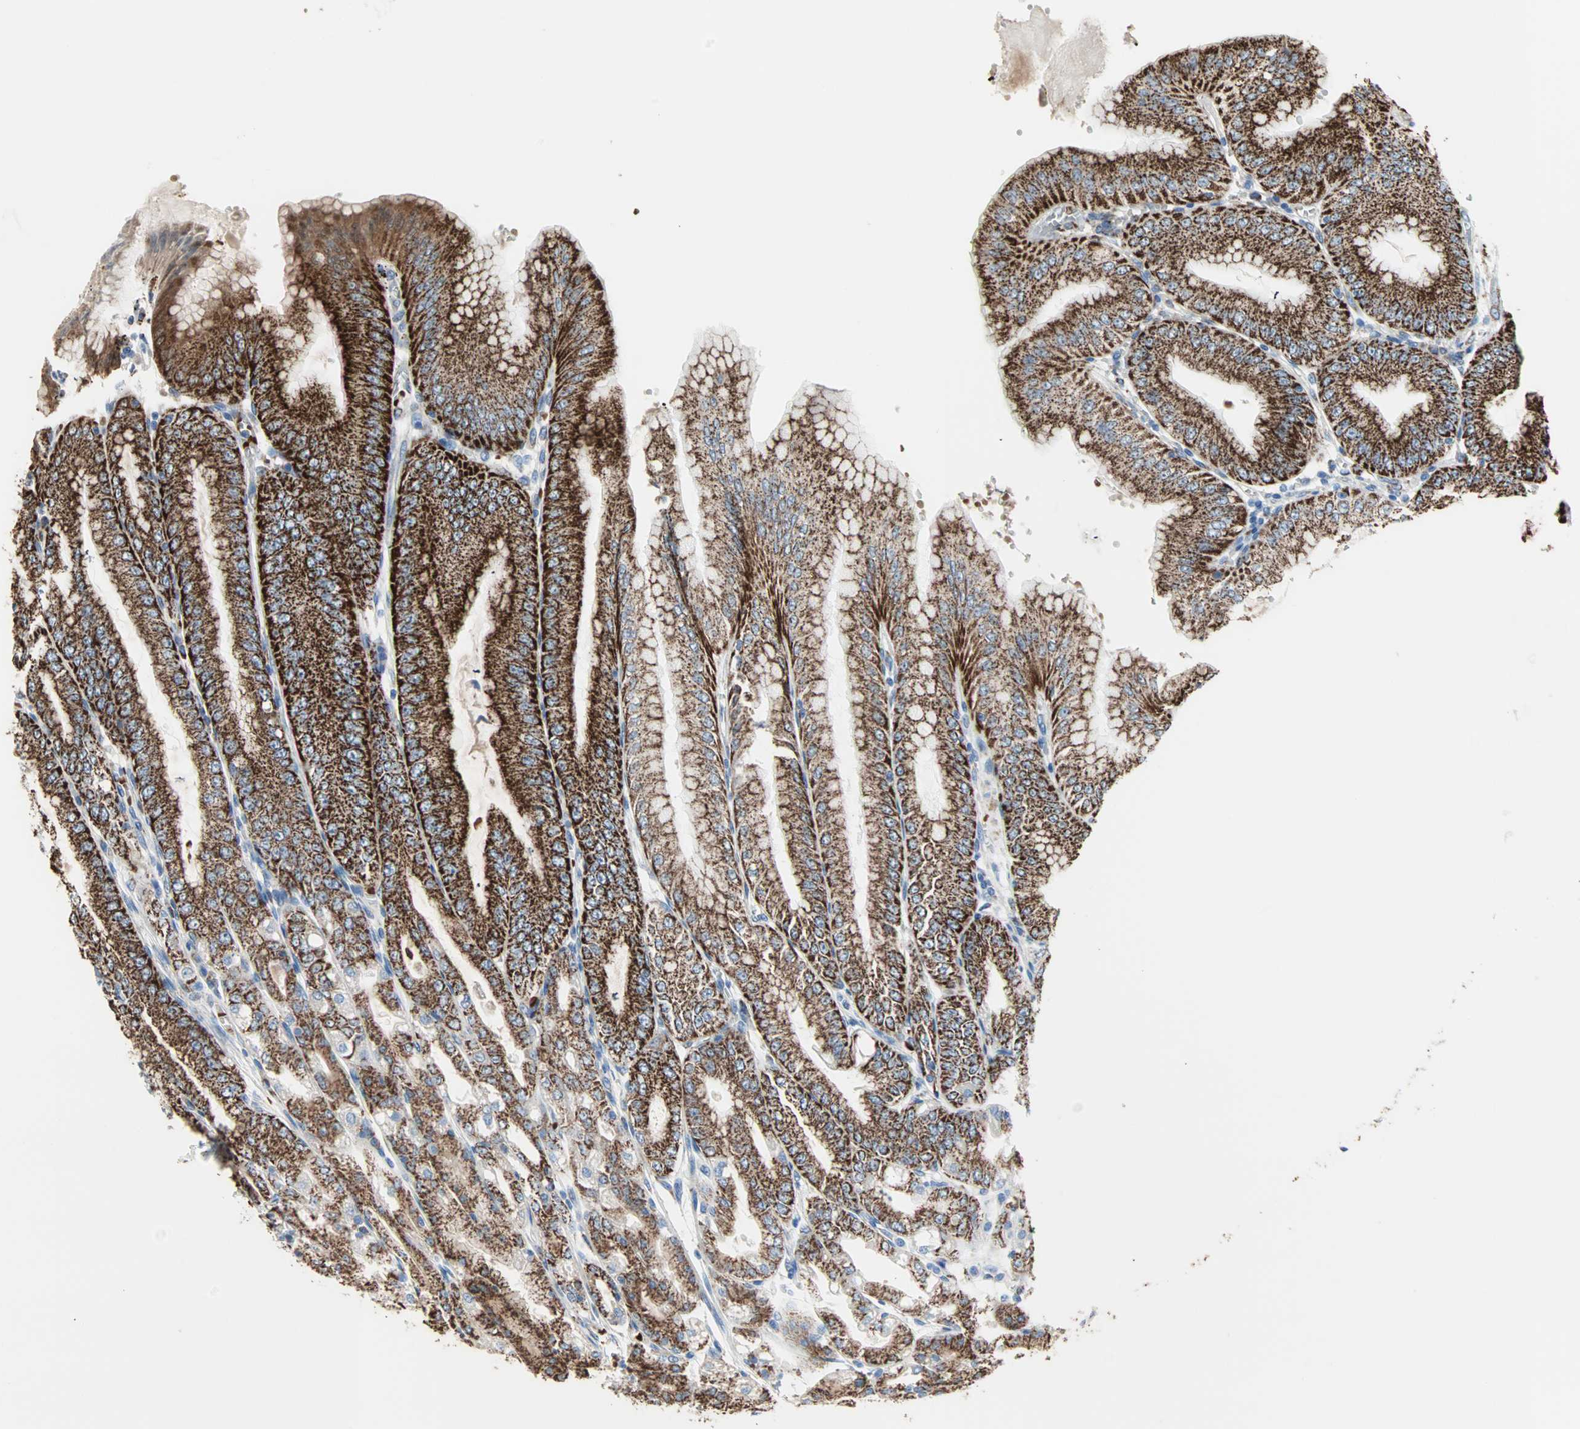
{"staining": {"intensity": "strong", "quantity": ">75%", "location": "cytoplasmic/membranous"}, "tissue": "stomach", "cell_type": "Glandular cells", "image_type": "normal", "snomed": [{"axis": "morphology", "description": "Normal tissue, NOS"}, {"axis": "topography", "description": "Stomach, lower"}], "caption": "An image of stomach stained for a protein demonstrates strong cytoplasmic/membranous brown staining in glandular cells. The protein is stained brown, and the nuclei are stained in blue (DAB IHC with brightfield microscopy, high magnification).", "gene": "TST", "patient": {"sex": "male", "age": 71}}